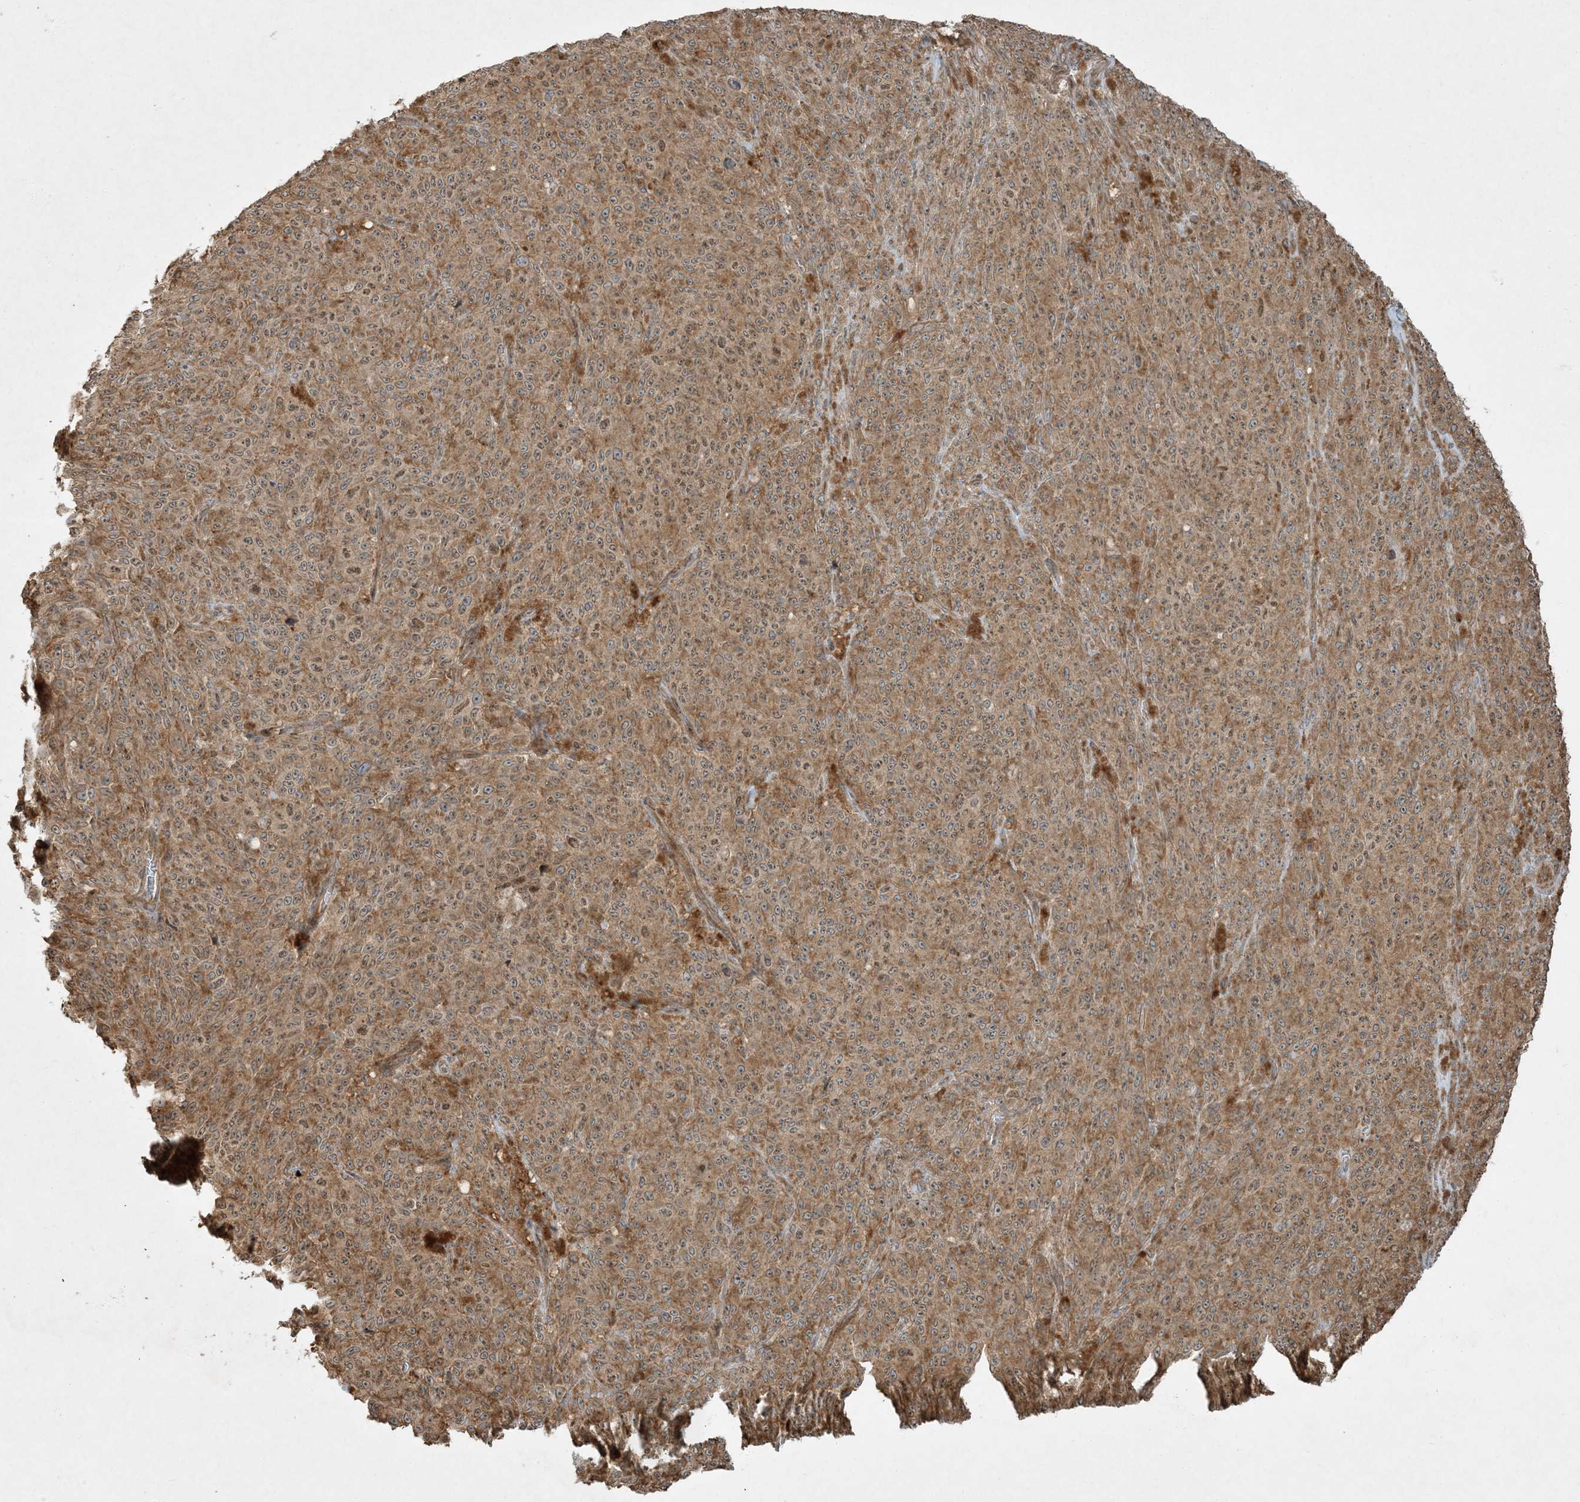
{"staining": {"intensity": "moderate", "quantity": ">75%", "location": "cytoplasmic/membranous"}, "tissue": "melanoma", "cell_type": "Tumor cells", "image_type": "cancer", "snomed": [{"axis": "morphology", "description": "Malignant melanoma, NOS"}, {"axis": "topography", "description": "Skin"}], "caption": "About >75% of tumor cells in human malignant melanoma reveal moderate cytoplasmic/membranous protein expression as visualized by brown immunohistochemical staining.", "gene": "COMMD8", "patient": {"sex": "female", "age": 82}}